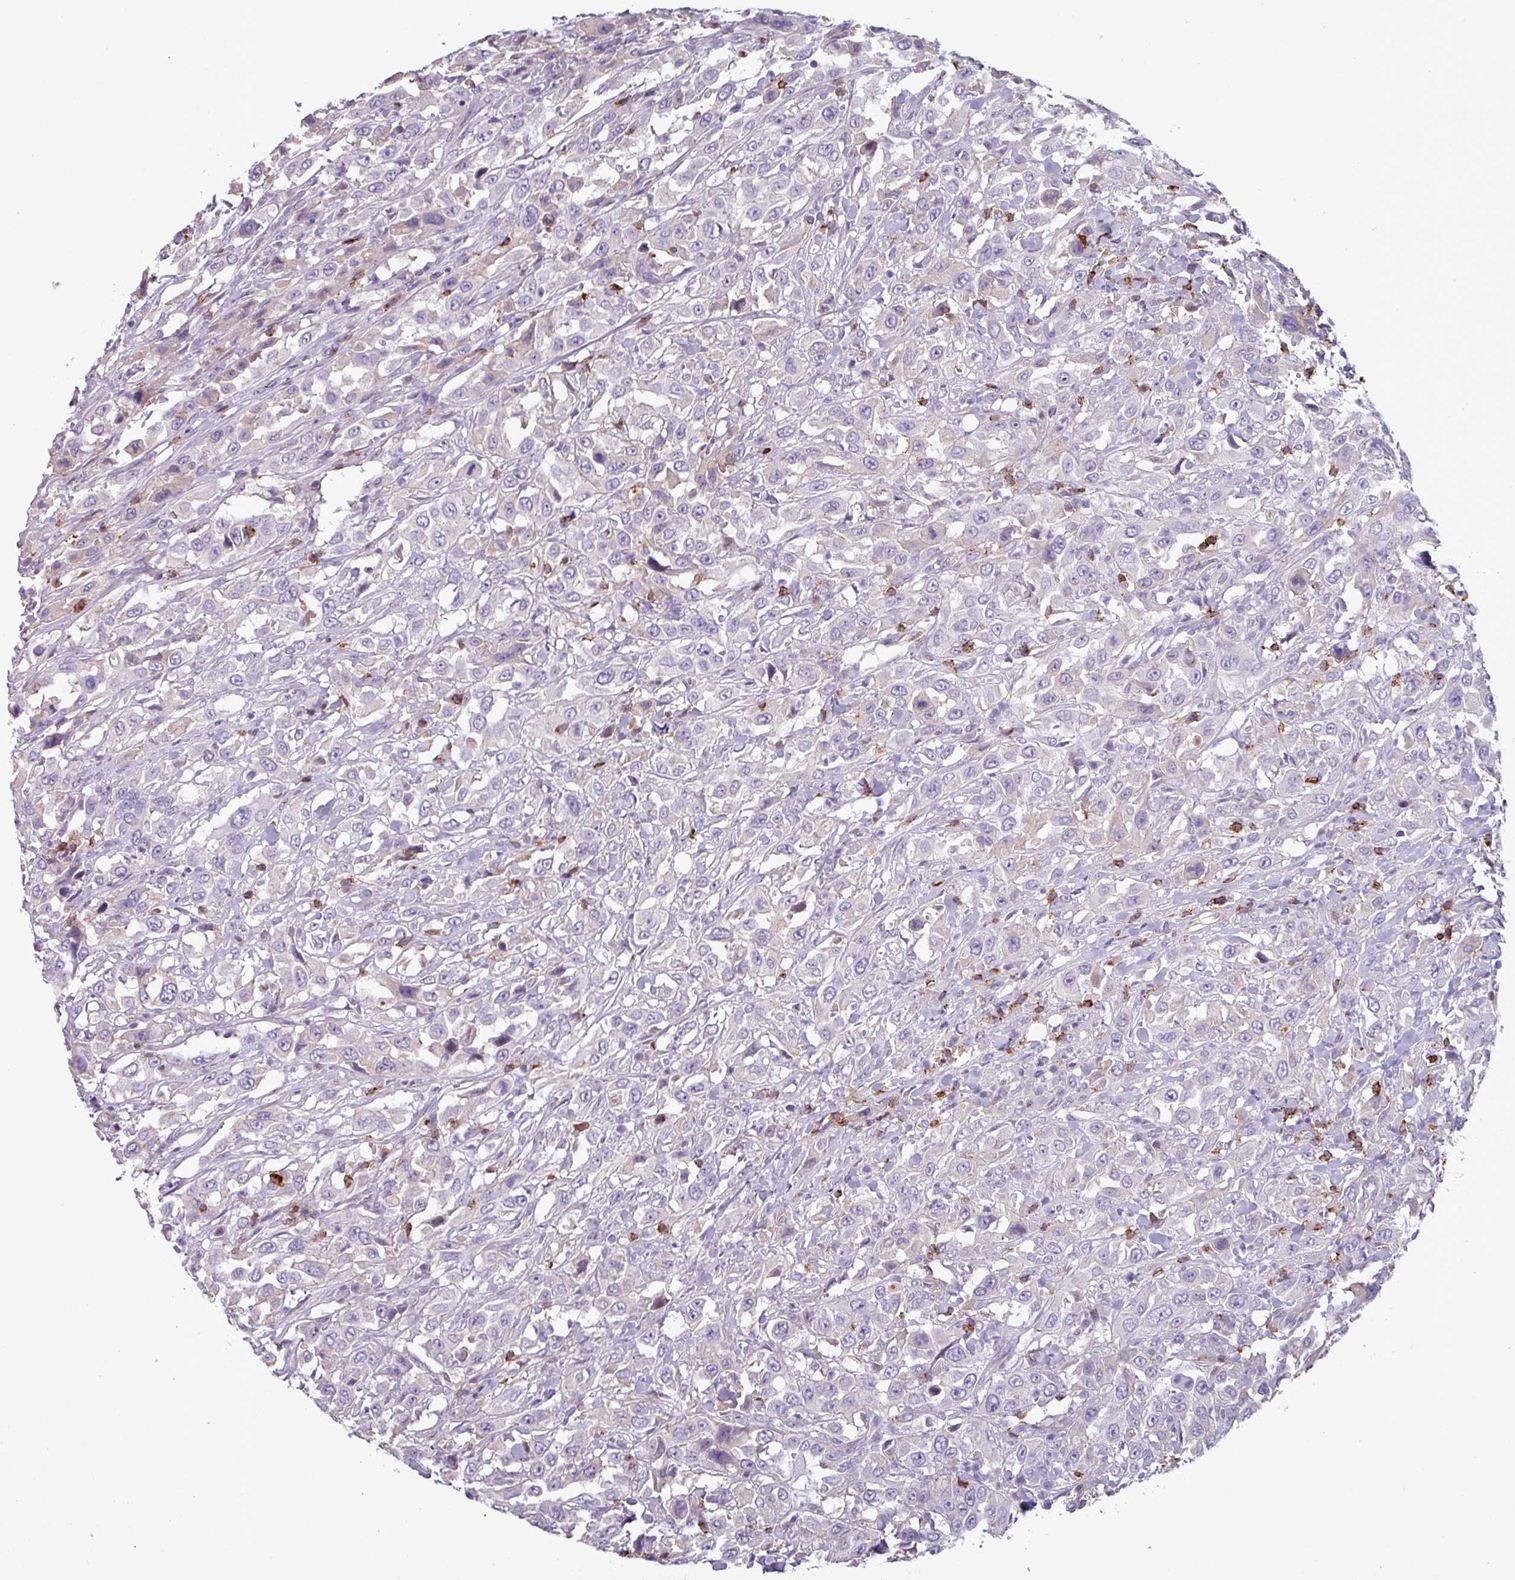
{"staining": {"intensity": "negative", "quantity": "none", "location": "none"}, "tissue": "urothelial cancer", "cell_type": "Tumor cells", "image_type": "cancer", "snomed": [{"axis": "morphology", "description": "Urothelial carcinoma, High grade"}, {"axis": "topography", "description": "Urinary bladder"}], "caption": "Tumor cells show no significant protein positivity in urothelial carcinoma (high-grade). (Stains: DAB (3,3'-diaminobenzidine) immunohistochemistry (IHC) with hematoxylin counter stain, Microscopy: brightfield microscopy at high magnification).", "gene": "CD8A", "patient": {"sex": "male", "age": 61}}